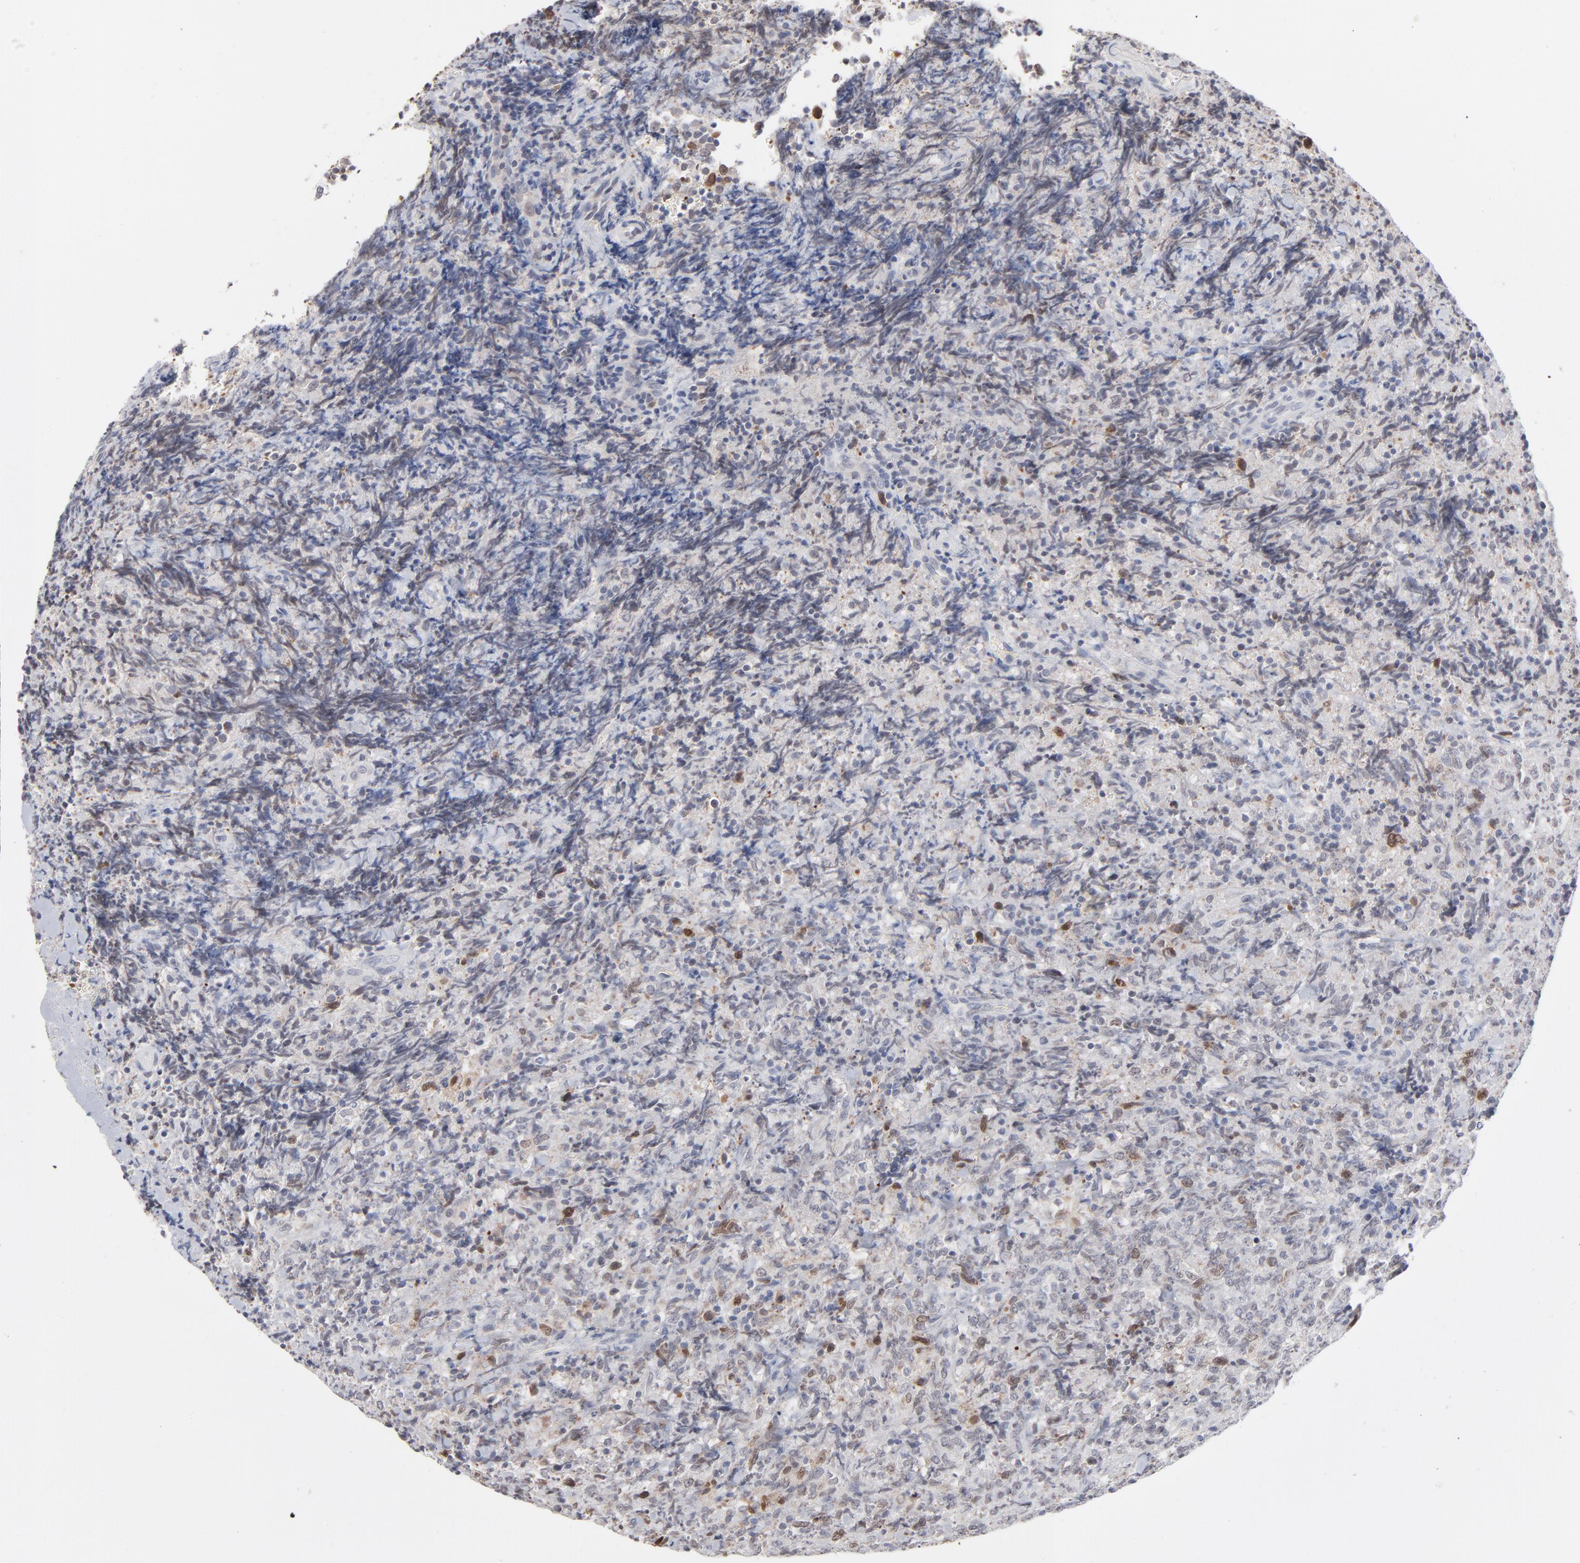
{"staining": {"intensity": "moderate", "quantity": "<25%", "location": "cytoplasmic/membranous"}, "tissue": "lymphoma", "cell_type": "Tumor cells", "image_type": "cancer", "snomed": [{"axis": "morphology", "description": "Malignant lymphoma, non-Hodgkin's type, High grade"}, {"axis": "topography", "description": "Tonsil"}], "caption": "Protein expression analysis of human lymphoma reveals moderate cytoplasmic/membranous staining in about <25% of tumor cells.", "gene": "AURKA", "patient": {"sex": "female", "age": 36}}